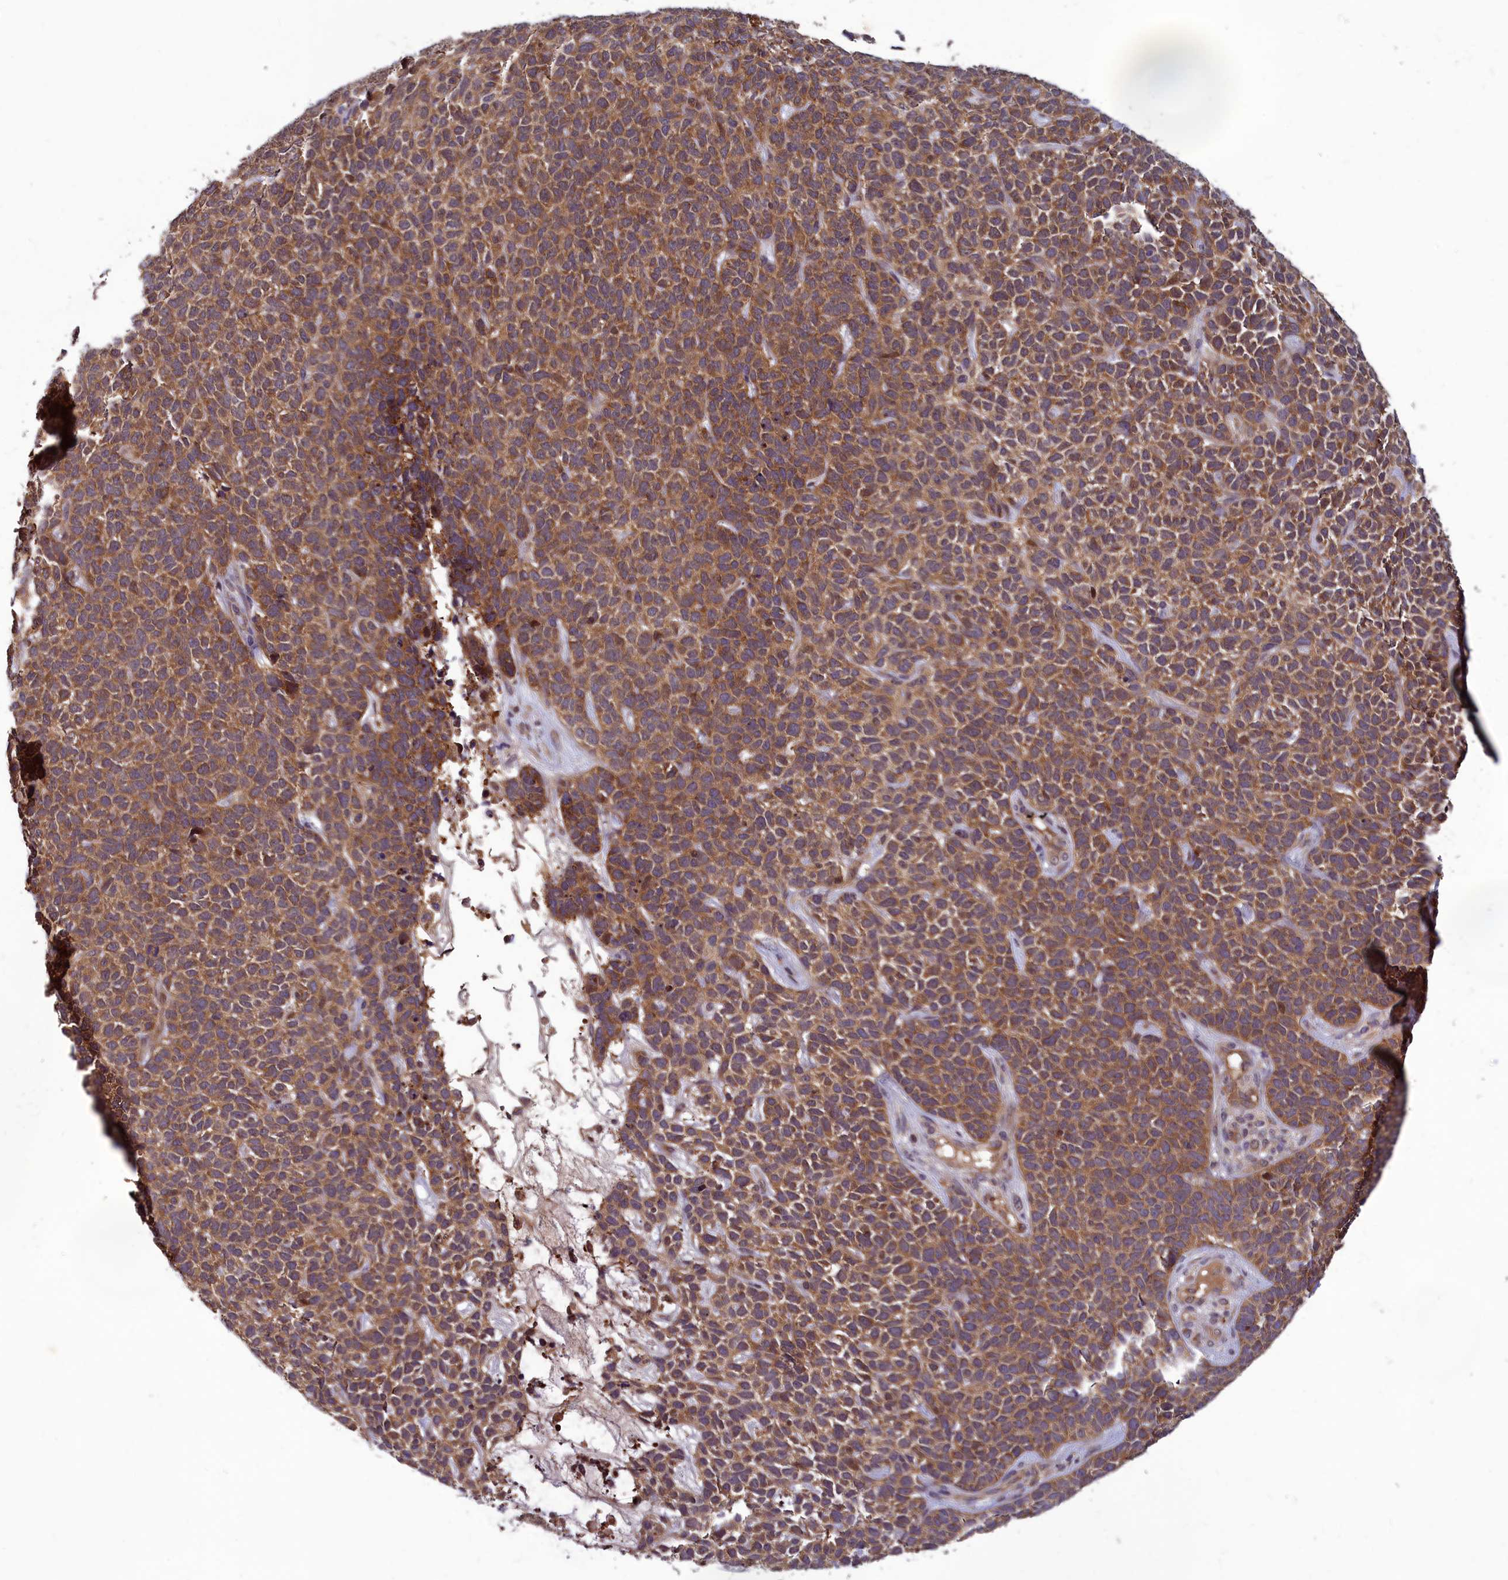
{"staining": {"intensity": "moderate", "quantity": ">75%", "location": "cytoplasmic/membranous"}, "tissue": "skin cancer", "cell_type": "Tumor cells", "image_type": "cancer", "snomed": [{"axis": "morphology", "description": "Basal cell carcinoma"}, {"axis": "topography", "description": "Skin"}], "caption": "Skin basal cell carcinoma tissue demonstrates moderate cytoplasmic/membranous staining in about >75% of tumor cells, visualized by immunohistochemistry.", "gene": "CCDC15", "patient": {"sex": "female", "age": 84}}